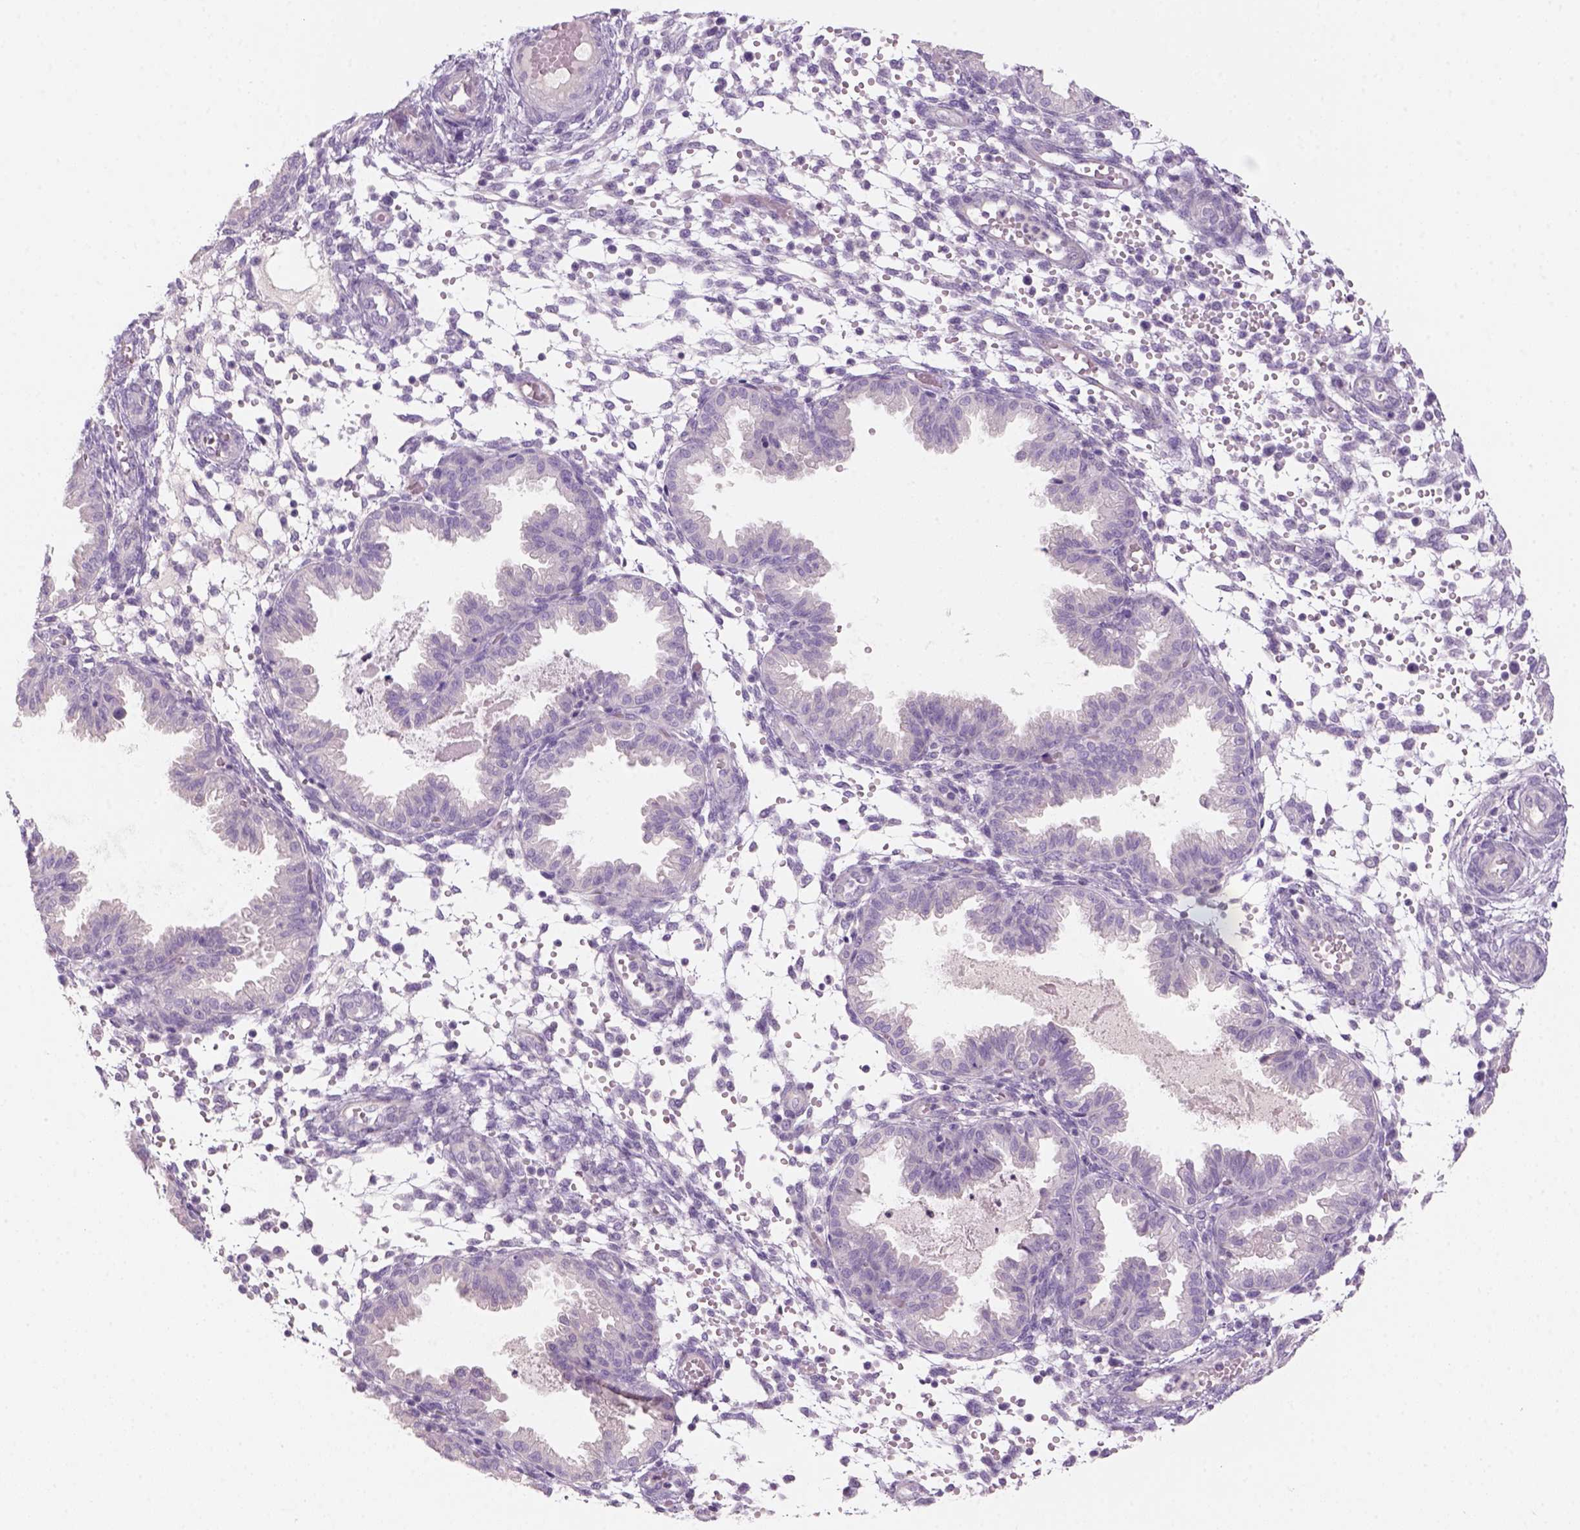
{"staining": {"intensity": "negative", "quantity": "none", "location": "none"}, "tissue": "endometrium", "cell_type": "Cells in endometrial stroma", "image_type": "normal", "snomed": [{"axis": "morphology", "description": "Normal tissue, NOS"}, {"axis": "topography", "description": "Endometrium"}], "caption": "This histopathology image is of benign endometrium stained with immunohistochemistry to label a protein in brown with the nuclei are counter-stained blue. There is no staining in cells in endometrial stroma. The staining is performed using DAB brown chromogen with nuclei counter-stained in using hematoxylin.", "gene": "KRT25", "patient": {"sex": "female", "age": 33}}